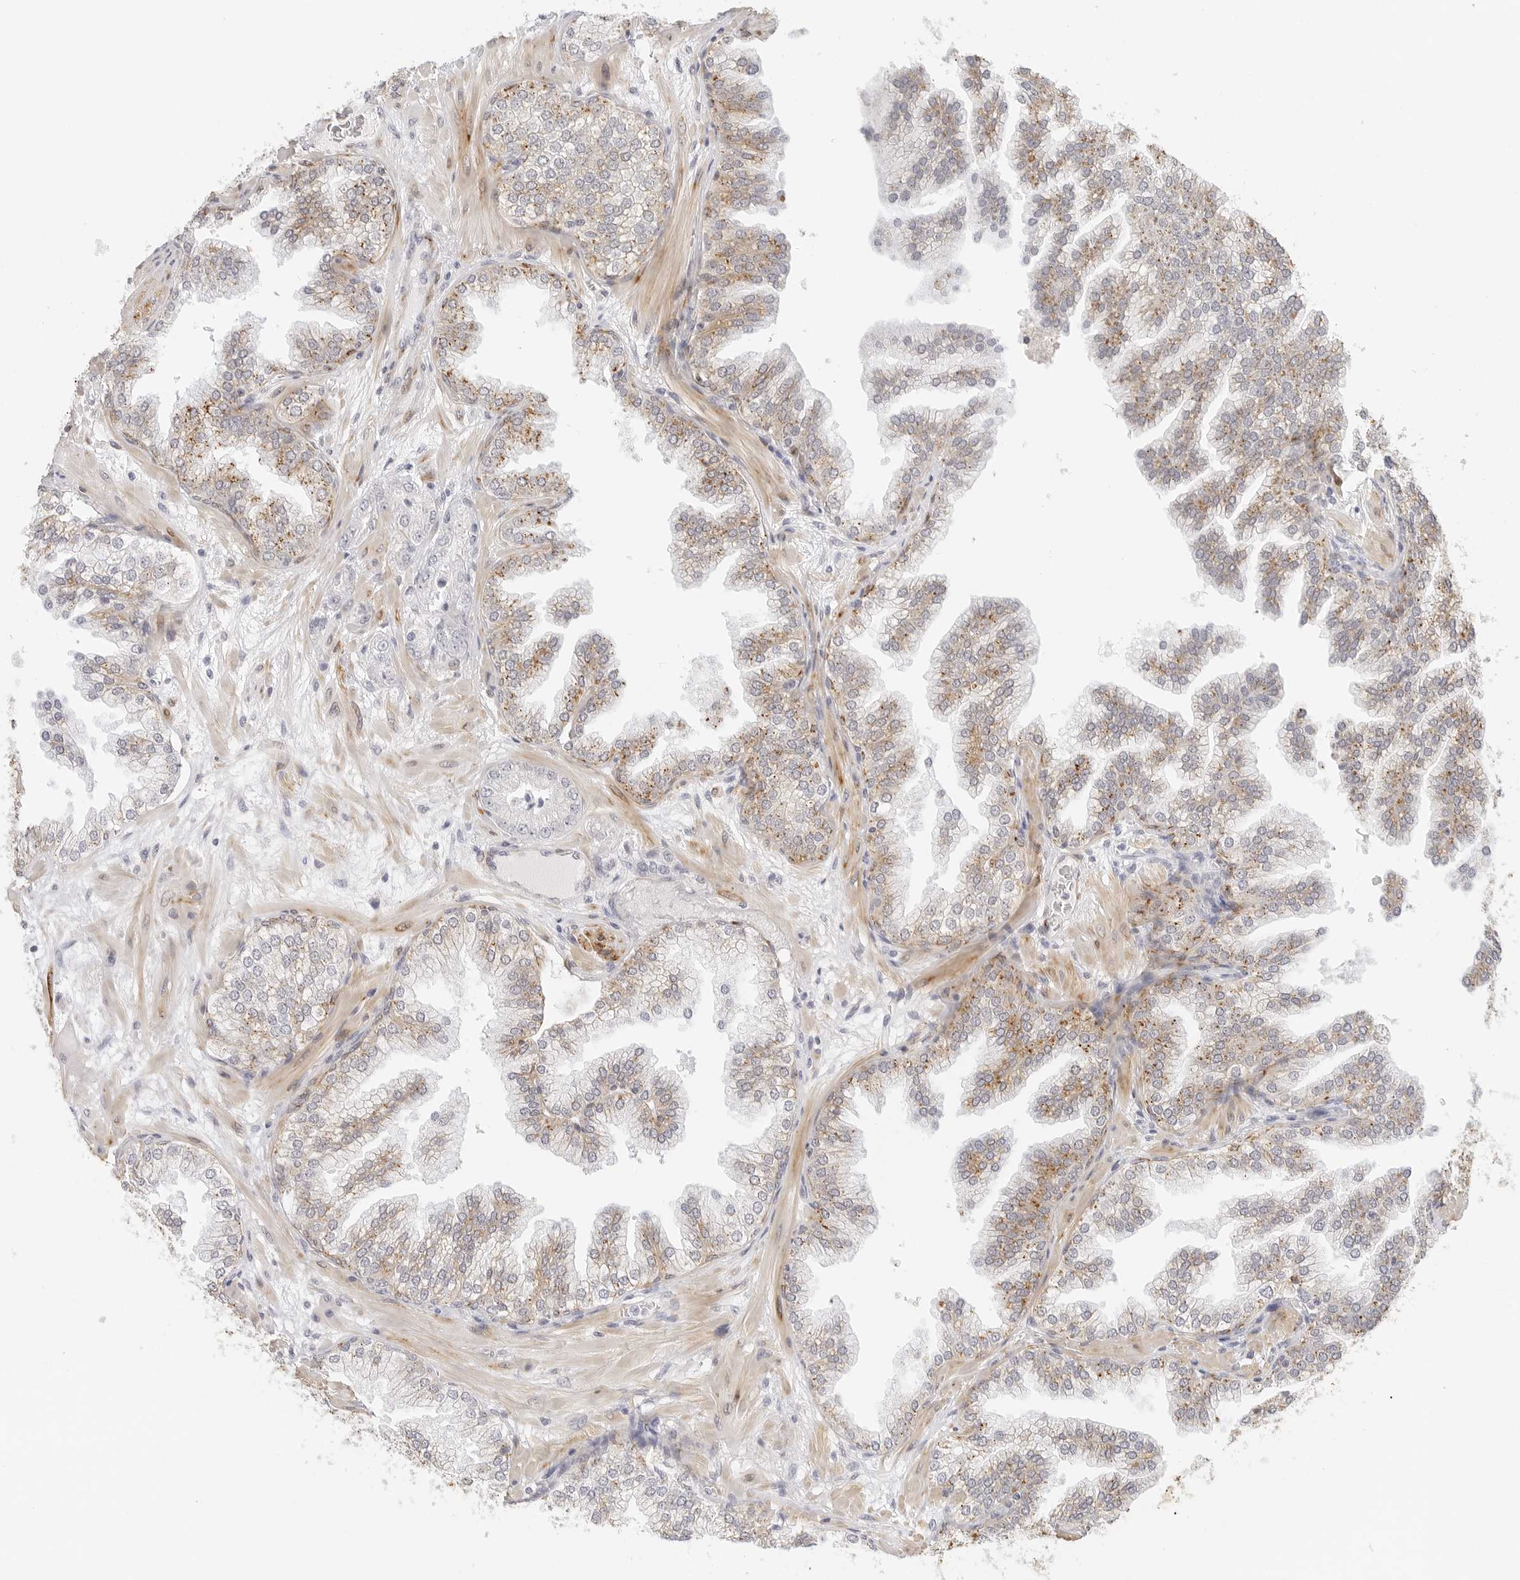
{"staining": {"intensity": "moderate", "quantity": ">75%", "location": "cytoplasmic/membranous"}, "tissue": "prostate cancer", "cell_type": "Tumor cells", "image_type": "cancer", "snomed": [{"axis": "morphology", "description": "Adenocarcinoma, High grade"}, {"axis": "topography", "description": "Prostate"}], "caption": "Immunohistochemistry (DAB) staining of human prostate cancer demonstrates moderate cytoplasmic/membranous protein positivity in about >75% of tumor cells.", "gene": "PCDH19", "patient": {"sex": "male", "age": 58}}